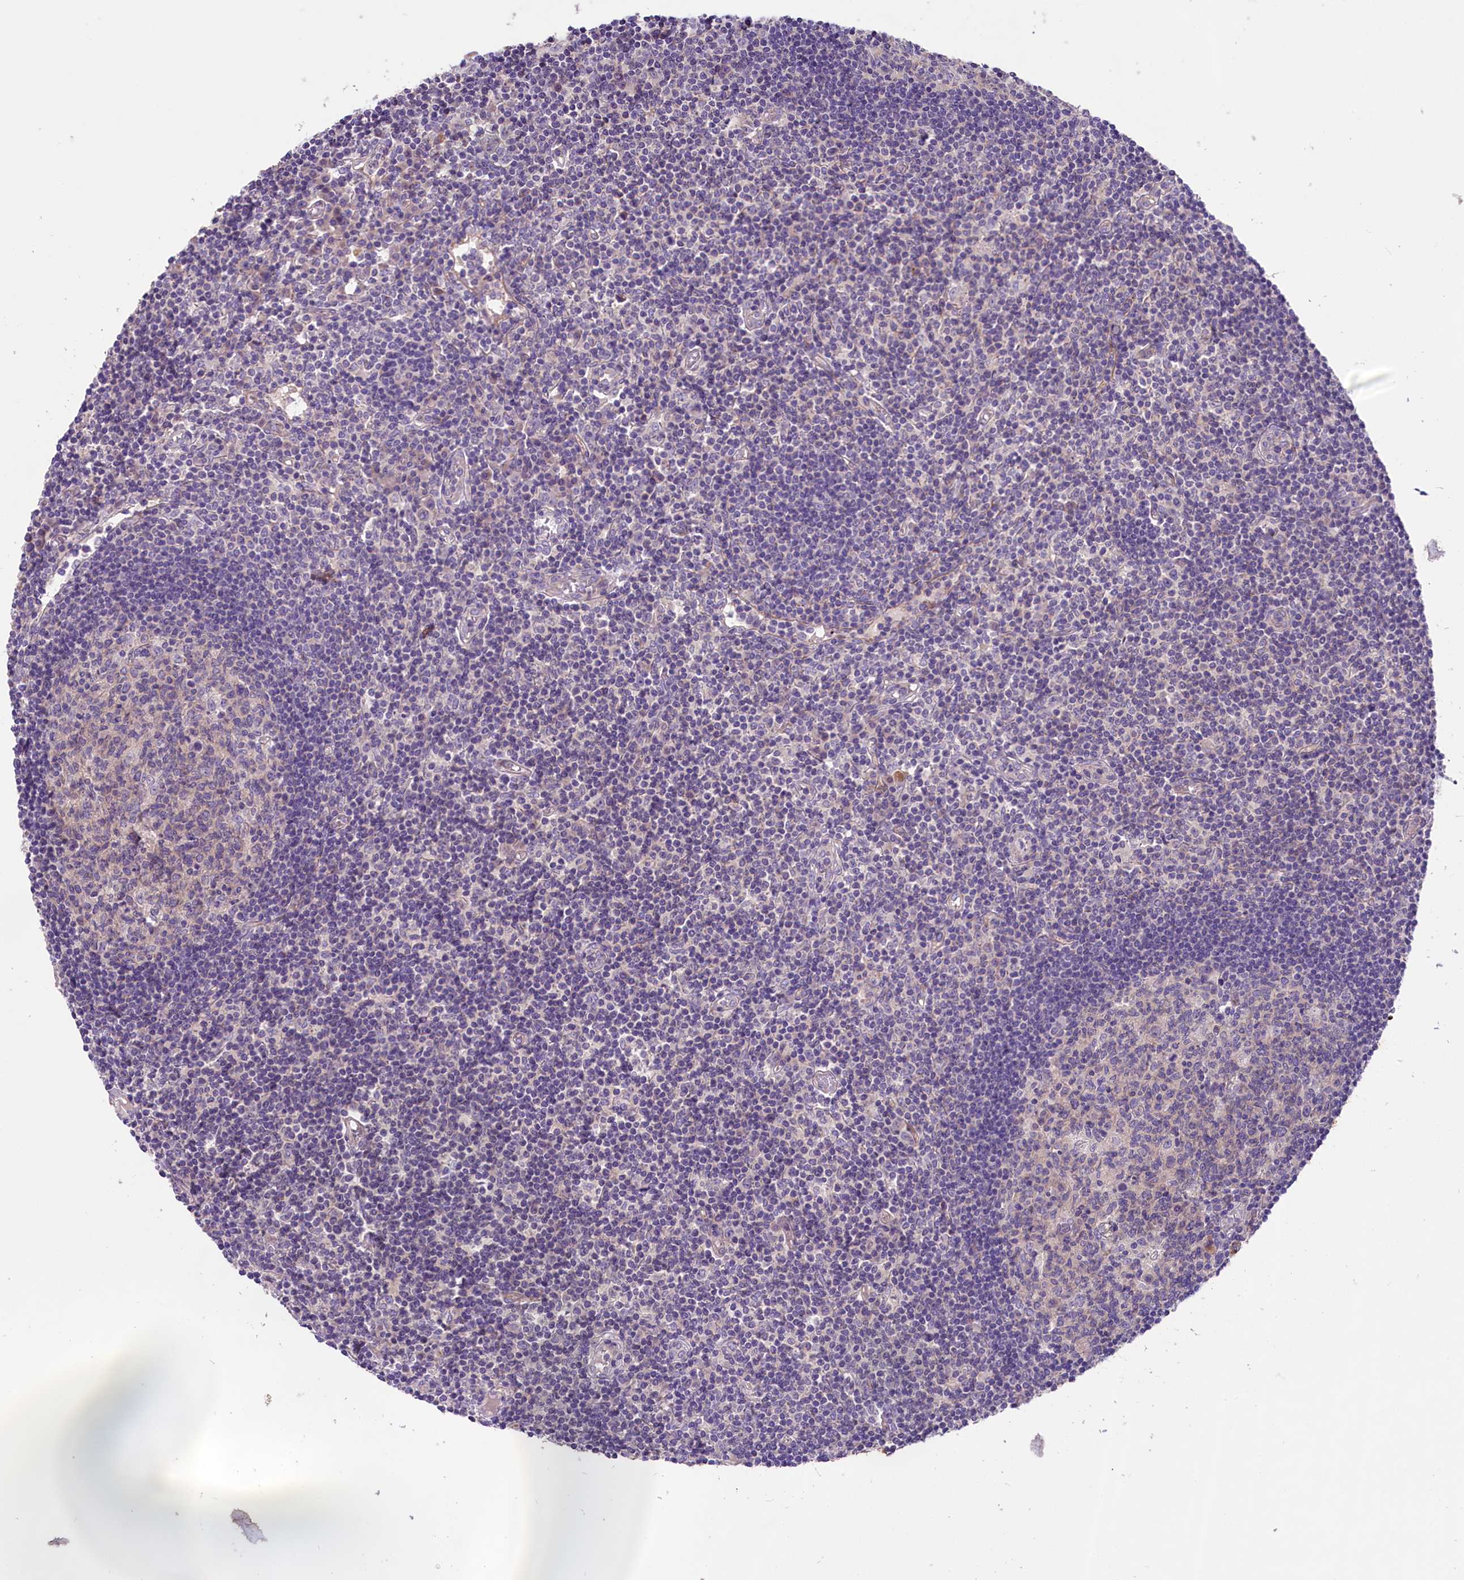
{"staining": {"intensity": "negative", "quantity": "none", "location": "none"}, "tissue": "lymph node", "cell_type": "Germinal center cells", "image_type": "normal", "snomed": [{"axis": "morphology", "description": "Normal tissue, NOS"}, {"axis": "topography", "description": "Lymph node"}], "caption": "IHC image of normal lymph node: human lymph node stained with DAB displays no significant protein staining in germinal center cells.", "gene": "CD99L2", "patient": {"sex": "female", "age": 55}}